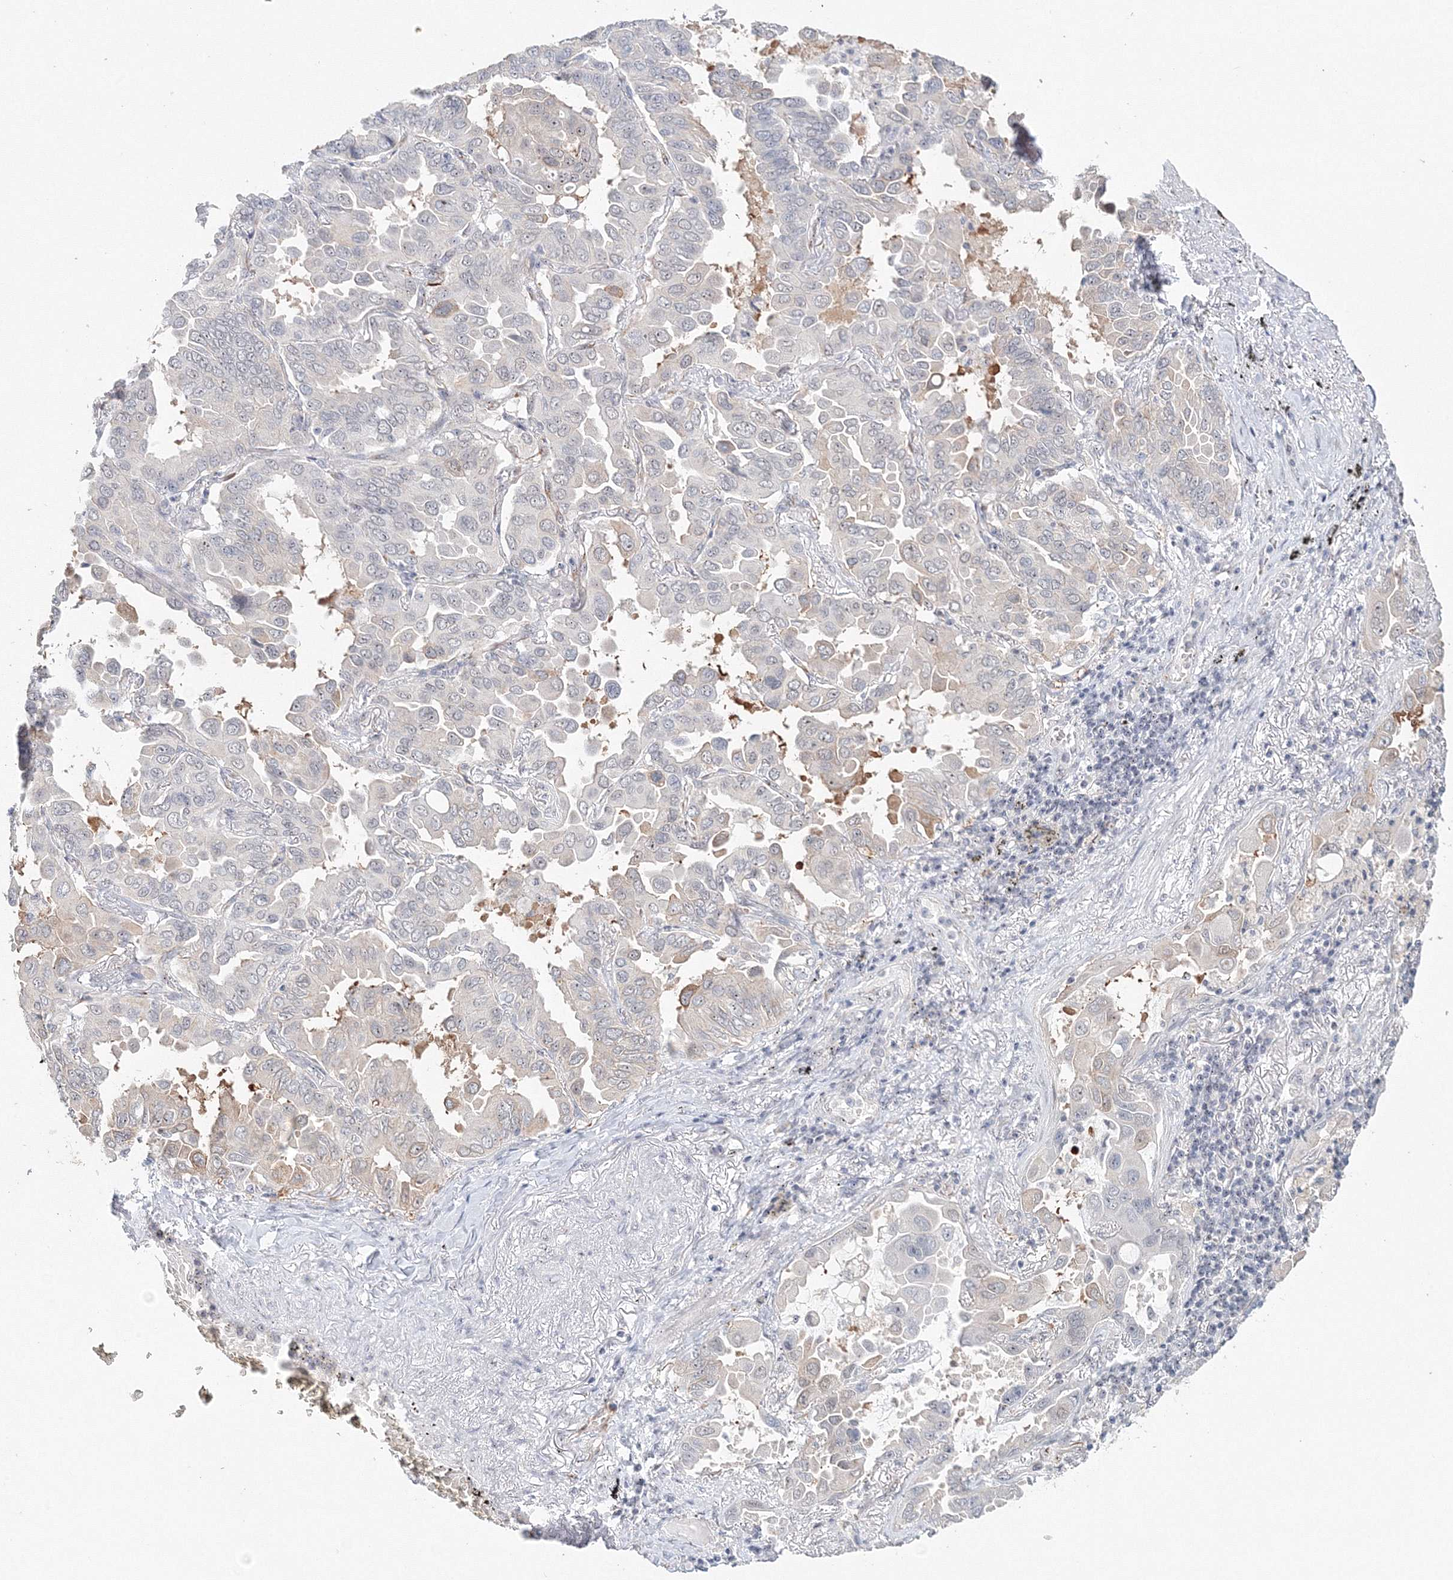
{"staining": {"intensity": "negative", "quantity": "none", "location": "none"}, "tissue": "lung cancer", "cell_type": "Tumor cells", "image_type": "cancer", "snomed": [{"axis": "morphology", "description": "Adenocarcinoma, NOS"}, {"axis": "topography", "description": "Lung"}], "caption": "This is an immunohistochemistry (IHC) image of lung cancer. There is no expression in tumor cells.", "gene": "SIRT7", "patient": {"sex": "male", "age": 64}}